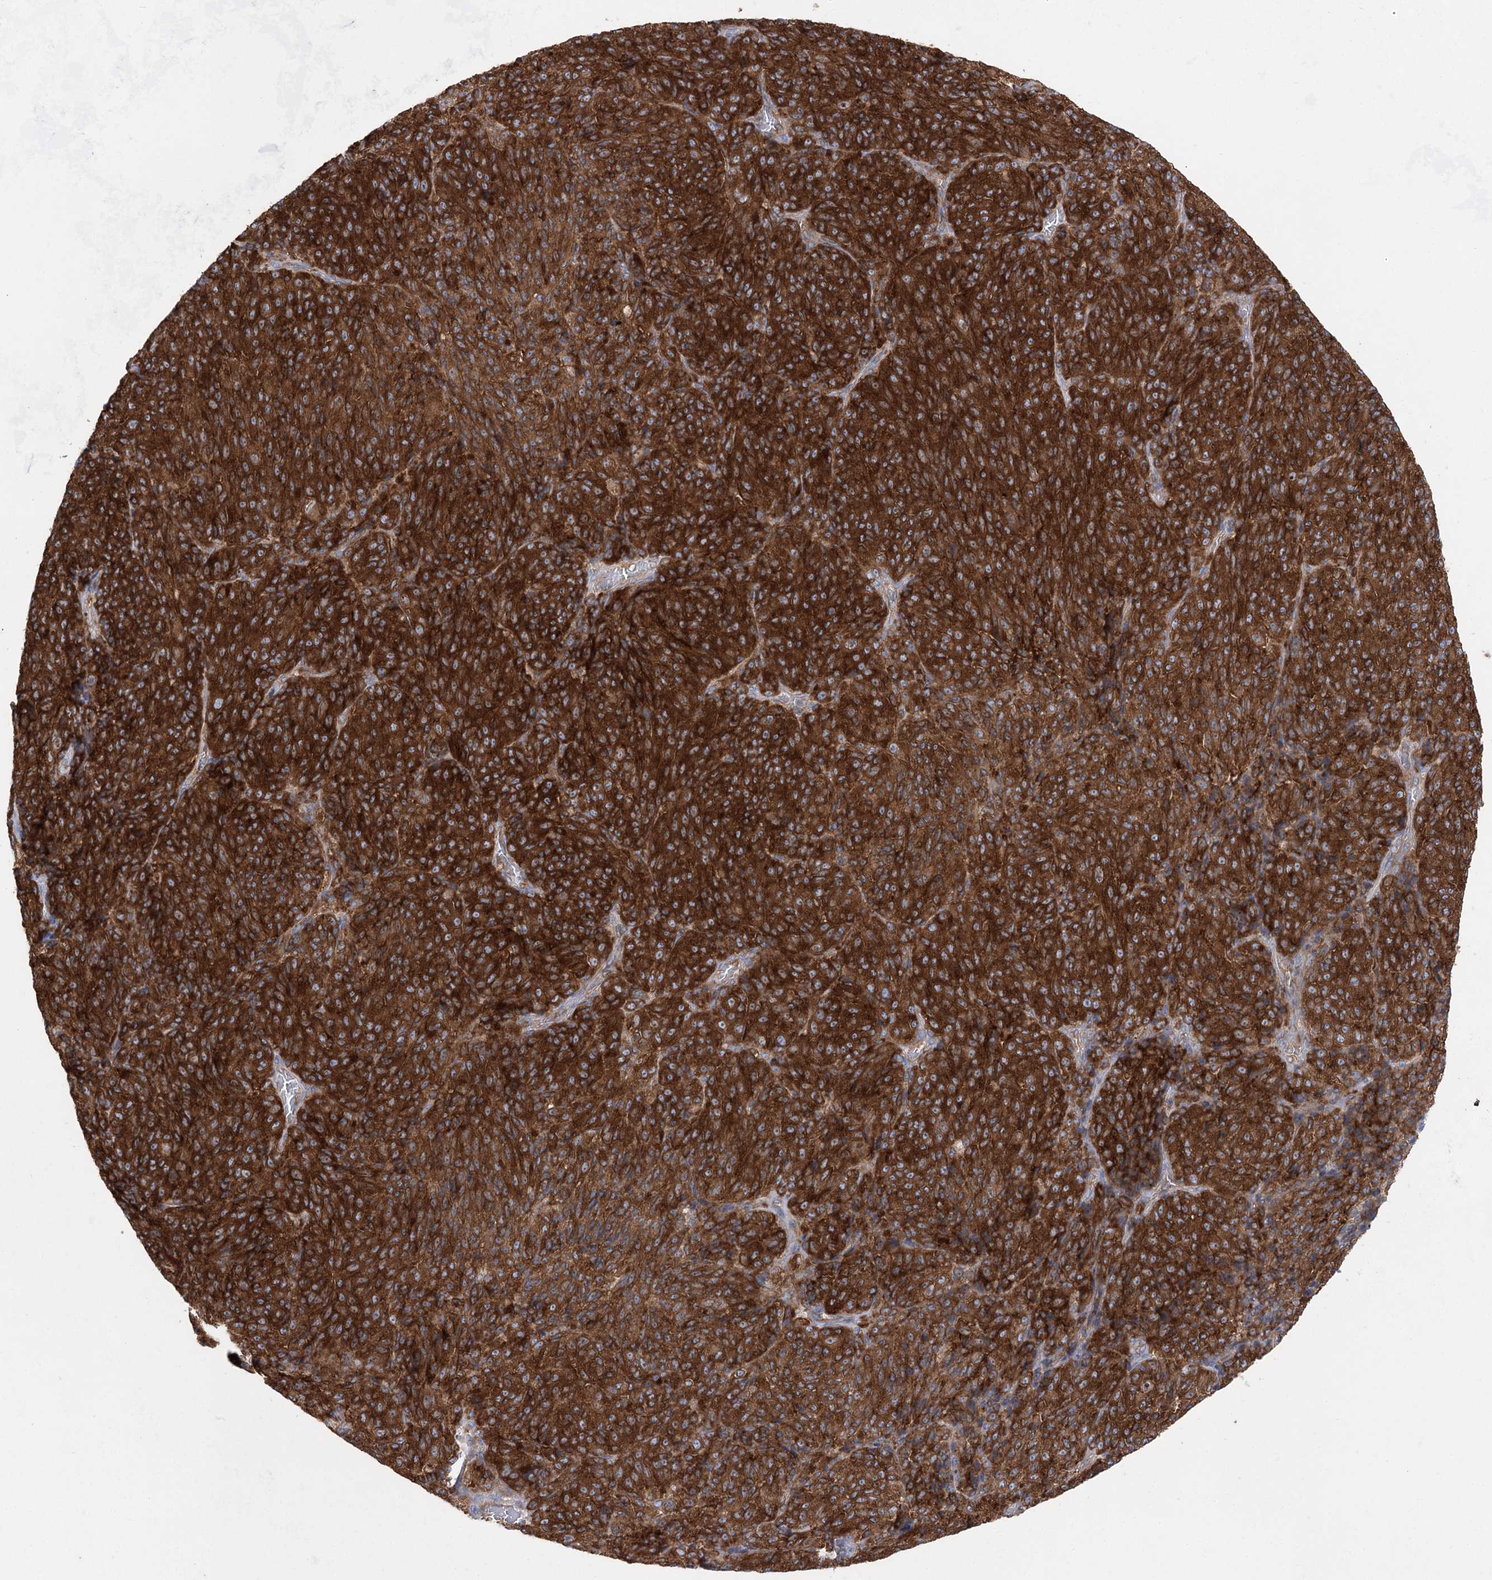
{"staining": {"intensity": "strong", "quantity": ">75%", "location": "cytoplasmic/membranous"}, "tissue": "melanoma", "cell_type": "Tumor cells", "image_type": "cancer", "snomed": [{"axis": "morphology", "description": "Malignant melanoma, Metastatic site"}, {"axis": "topography", "description": "Brain"}], "caption": "Melanoma stained with immunohistochemistry (IHC) exhibits strong cytoplasmic/membranous staining in approximately >75% of tumor cells.", "gene": "EIF3A", "patient": {"sex": "female", "age": 56}}